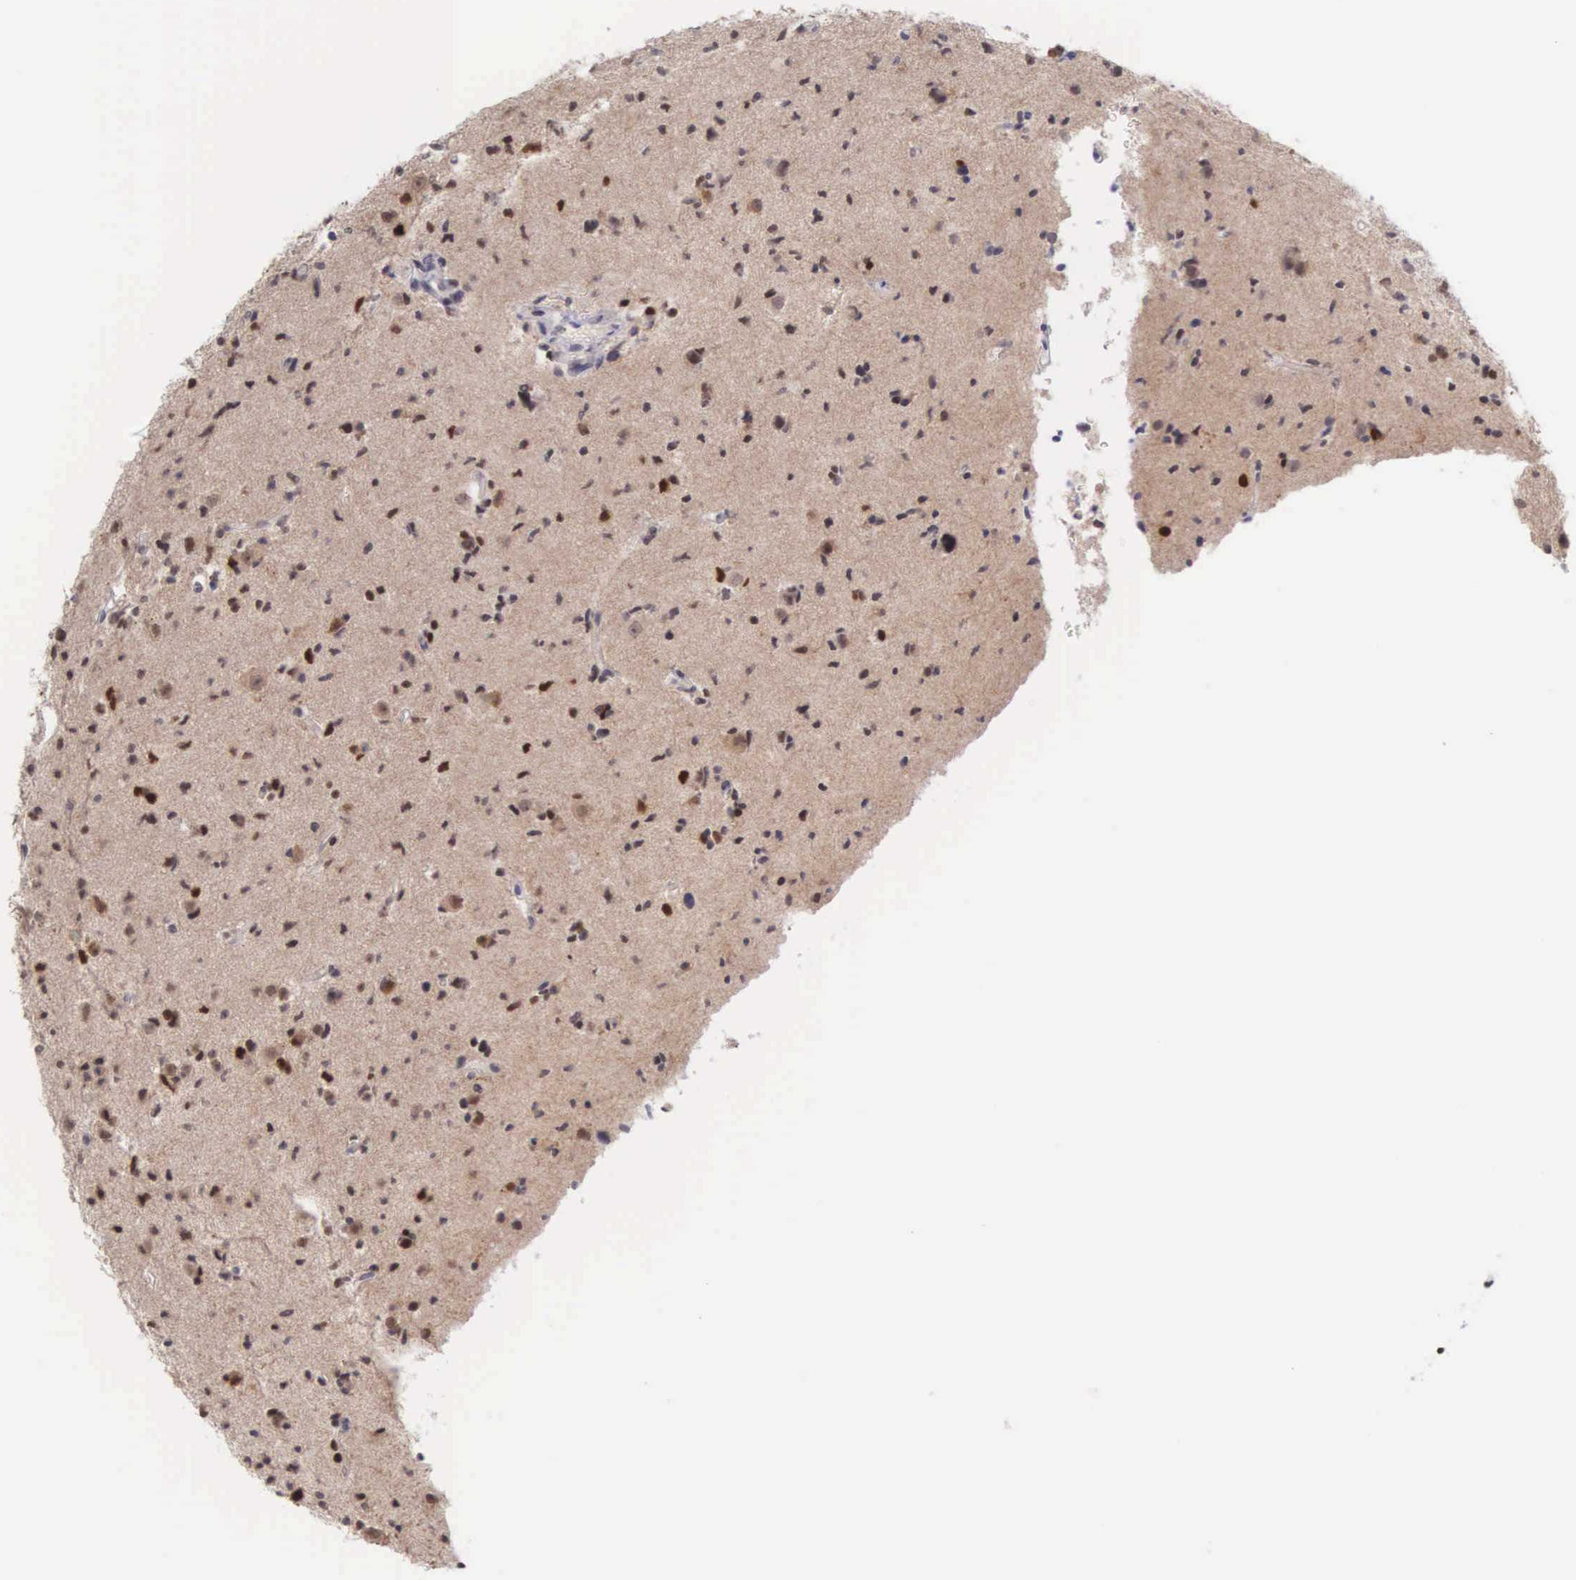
{"staining": {"intensity": "moderate", "quantity": "25%-75%", "location": "nuclear"}, "tissue": "glioma", "cell_type": "Tumor cells", "image_type": "cancer", "snomed": [{"axis": "morphology", "description": "Glioma, malignant, Low grade"}, {"axis": "topography", "description": "Brain"}], "caption": "Tumor cells show moderate nuclear positivity in about 25%-75% of cells in glioma.", "gene": "GRK3", "patient": {"sex": "female", "age": 46}}